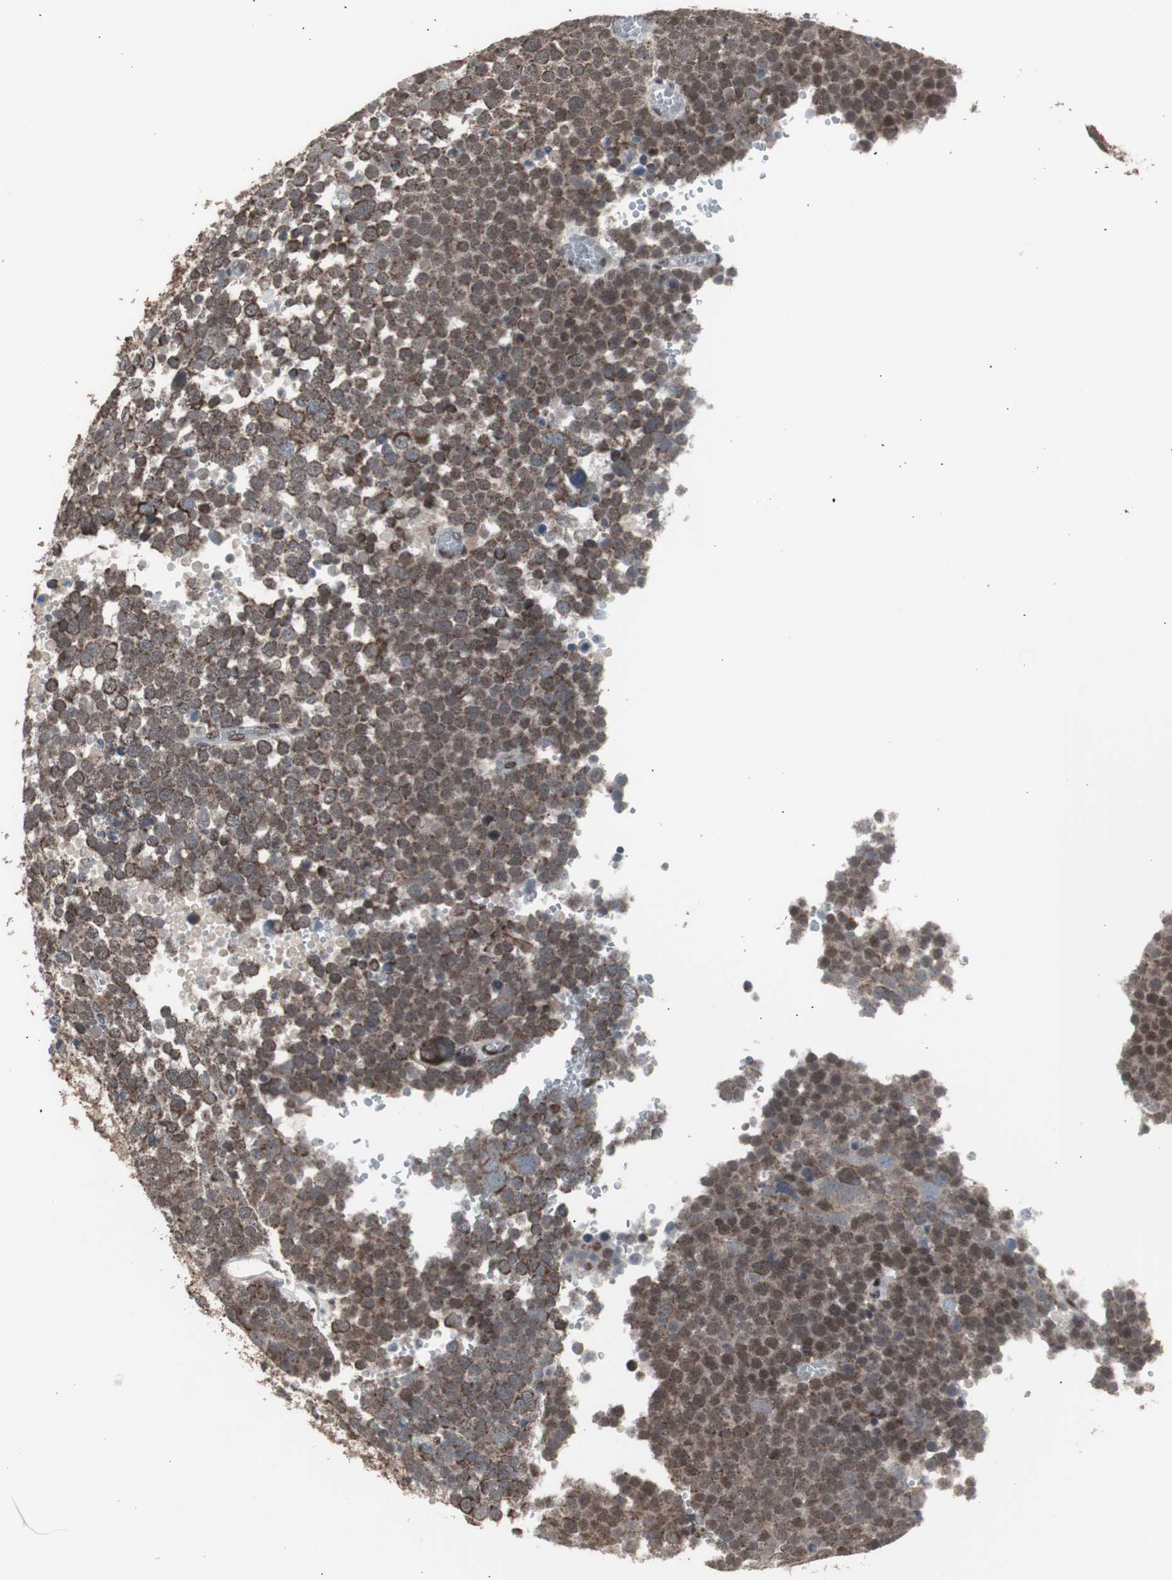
{"staining": {"intensity": "moderate", "quantity": ">75%", "location": "nuclear"}, "tissue": "testis cancer", "cell_type": "Tumor cells", "image_type": "cancer", "snomed": [{"axis": "morphology", "description": "Seminoma, NOS"}, {"axis": "topography", "description": "Testis"}], "caption": "High-power microscopy captured an immunohistochemistry micrograph of testis seminoma, revealing moderate nuclear positivity in approximately >75% of tumor cells. Using DAB (brown) and hematoxylin (blue) stains, captured at high magnification using brightfield microscopy.", "gene": "RXRA", "patient": {"sex": "male", "age": 71}}